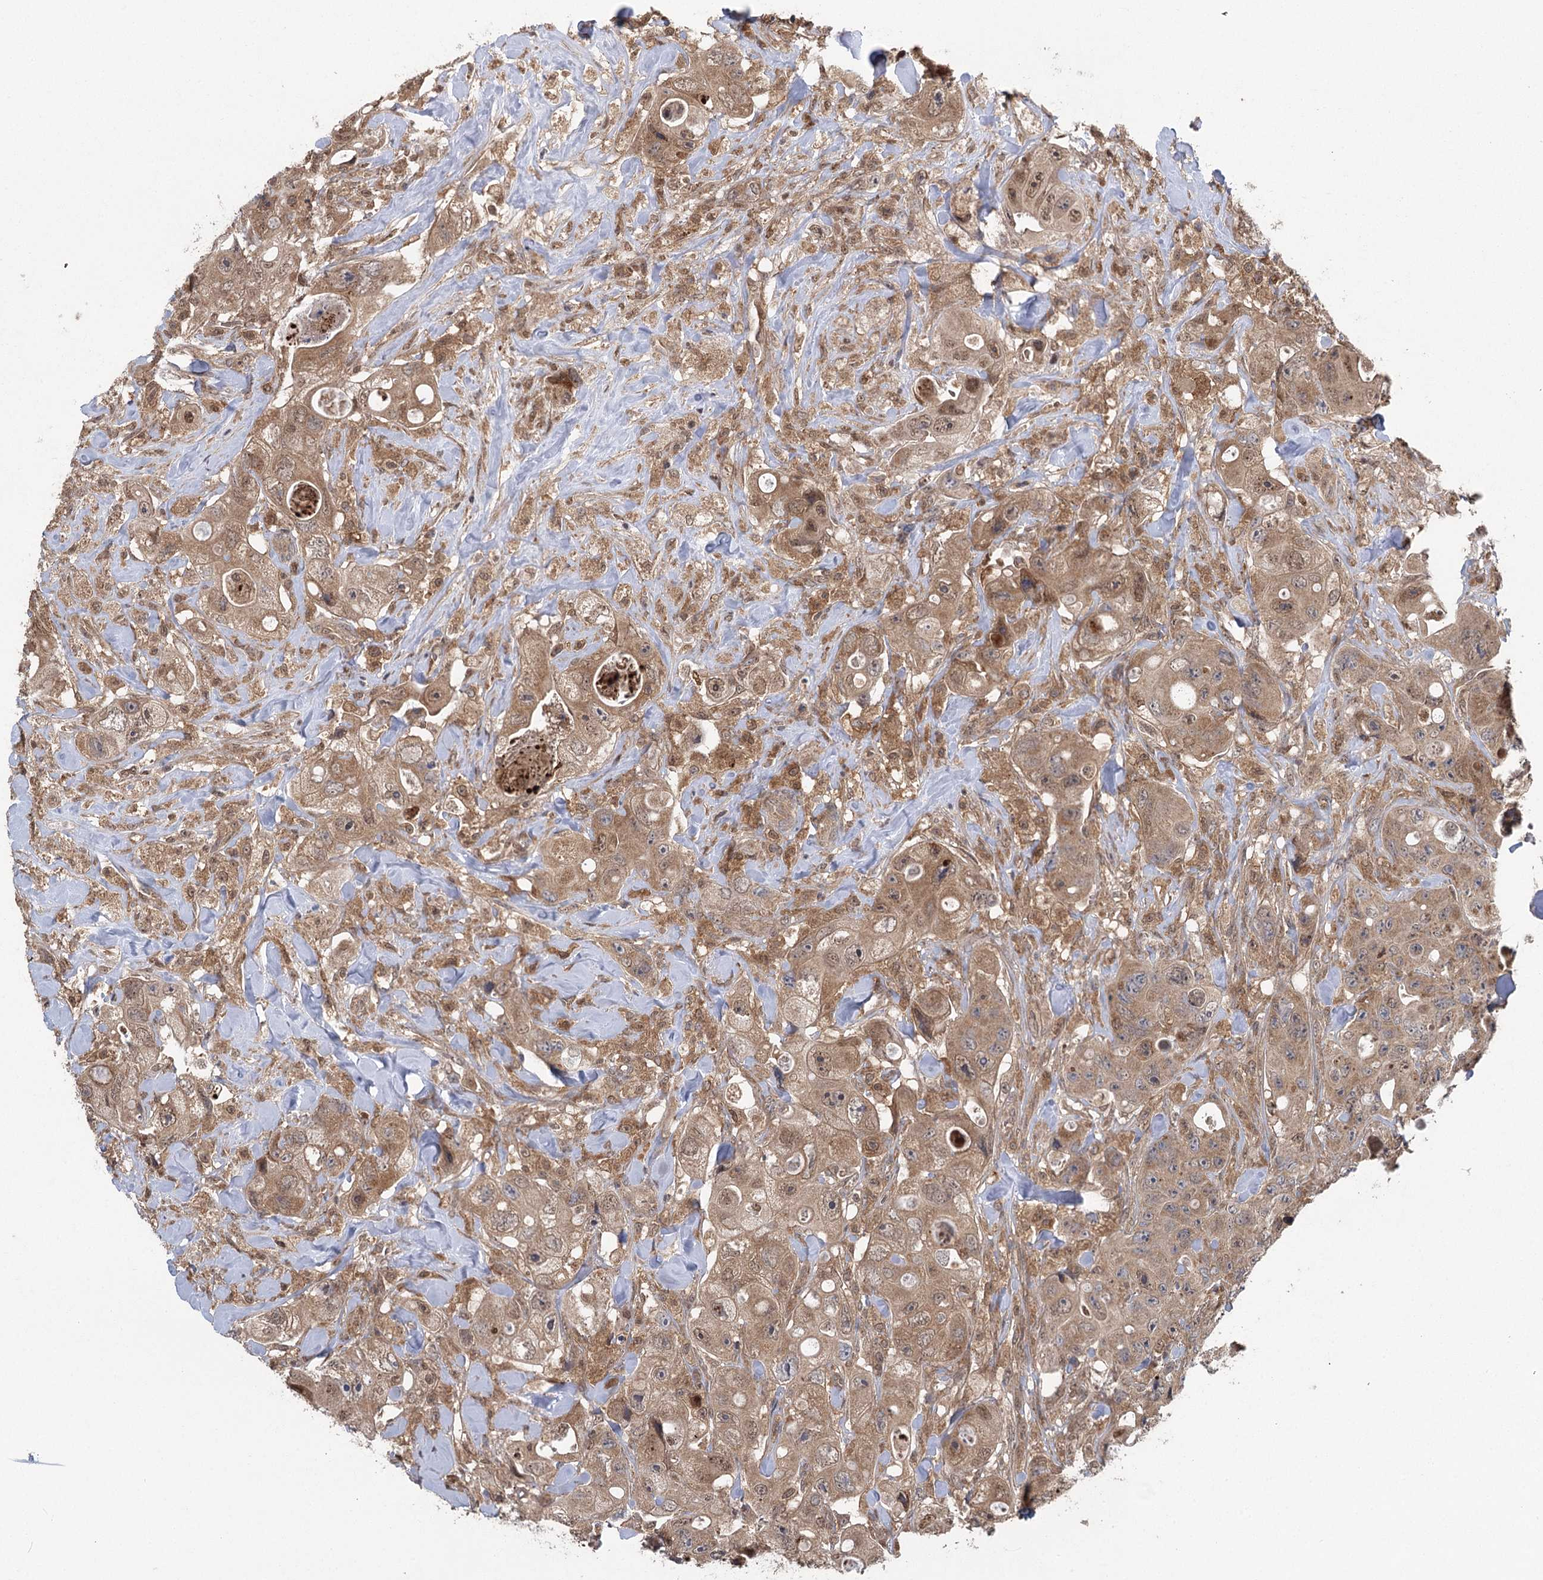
{"staining": {"intensity": "moderate", "quantity": ">75%", "location": "cytoplasmic/membranous"}, "tissue": "colorectal cancer", "cell_type": "Tumor cells", "image_type": "cancer", "snomed": [{"axis": "morphology", "description": "Adenocarcinoma, NOS"}, {"axis": "topography", "description": "Colon"}], "caption": "Human colorectal adenocarcinoma stained with a protein marker reveals moderate staining in tumor cells.", "gene": "C12orf4", "patient": {"sex": "female", "age": 46}}